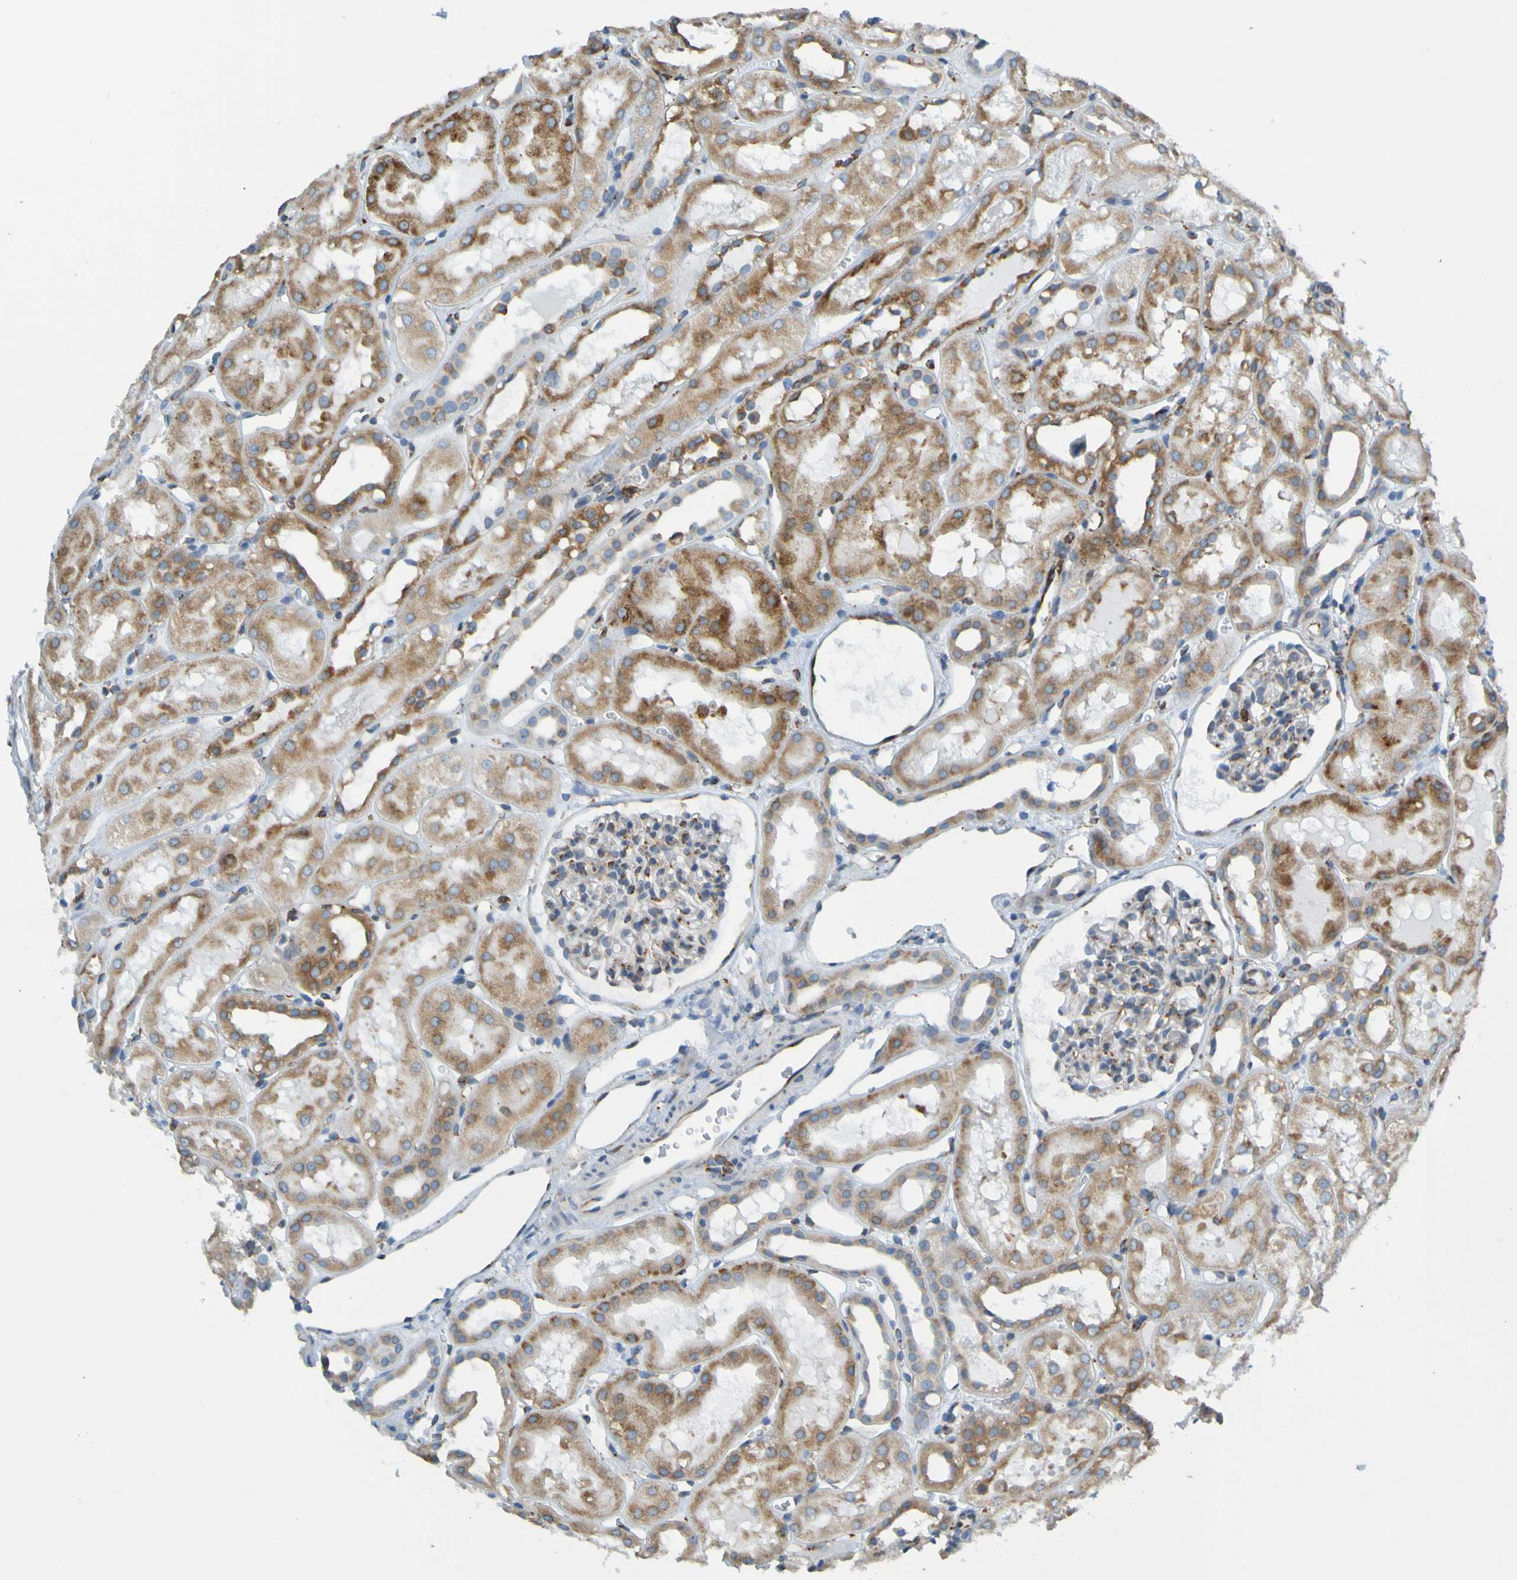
{"staining": {"intensity": "negative", "quantity": "none", "location": "none"}, "tissue": "kidney", "cell_type": "Cells in glomeruli", "image_type": "normal", "snomed": [{"axis": "morphology", "description": "Normal tissue, NOS"}, {"axis": "topography", "description": "Kidney"}, {"axis": "topography", "description": "Urinary bladder"}], "caption": "The histopathology image demonstrates no staining of cells in glomeruli in normal kidney. The staining is performed using DAB brown chromogen with nuclei counter-stained in using hematoxylin.", "gene": "SSR1", "patient": {"sex": "male", "age": 16}}